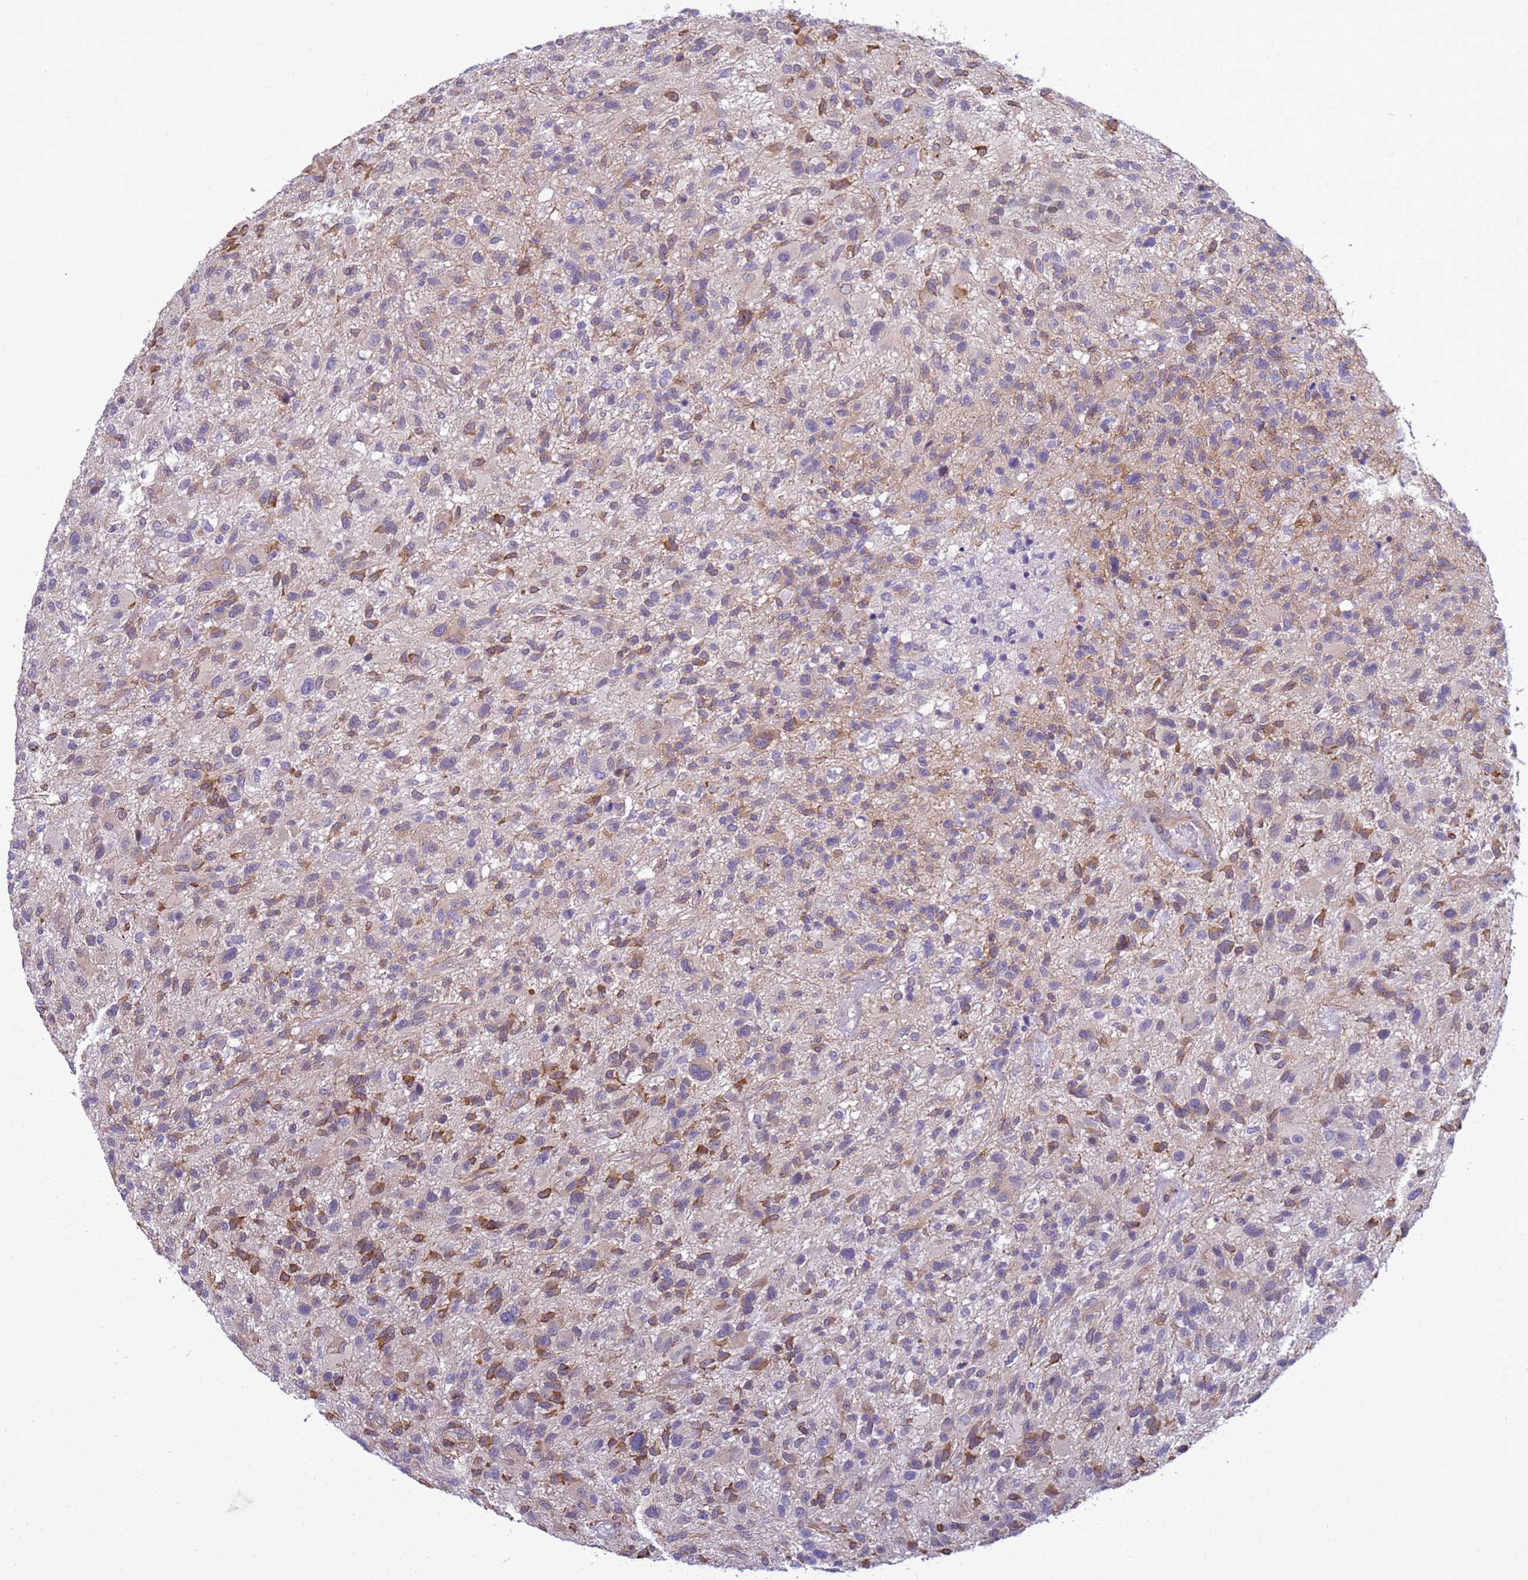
{"staining": {"intensity": "moderate", "quantity": "25%-75%", "location": "cytoplasmic/membranous"}, "tissue": "glioma", "cell_type": "Tumor cells", "image_type": "cancer", "snomed": [{"axis": "morphology", "description": "Glioma, malignant, High grade"}, {"axis": "topography", "description": "Brain"}], "caption": "Tumor cells display moderate cytoplasmic/membranous staining in about 25%-75% of cells in malignant high-grade glioma.", "gene": "ITGB4", "patient": {"sex": "male", "age": 47}}